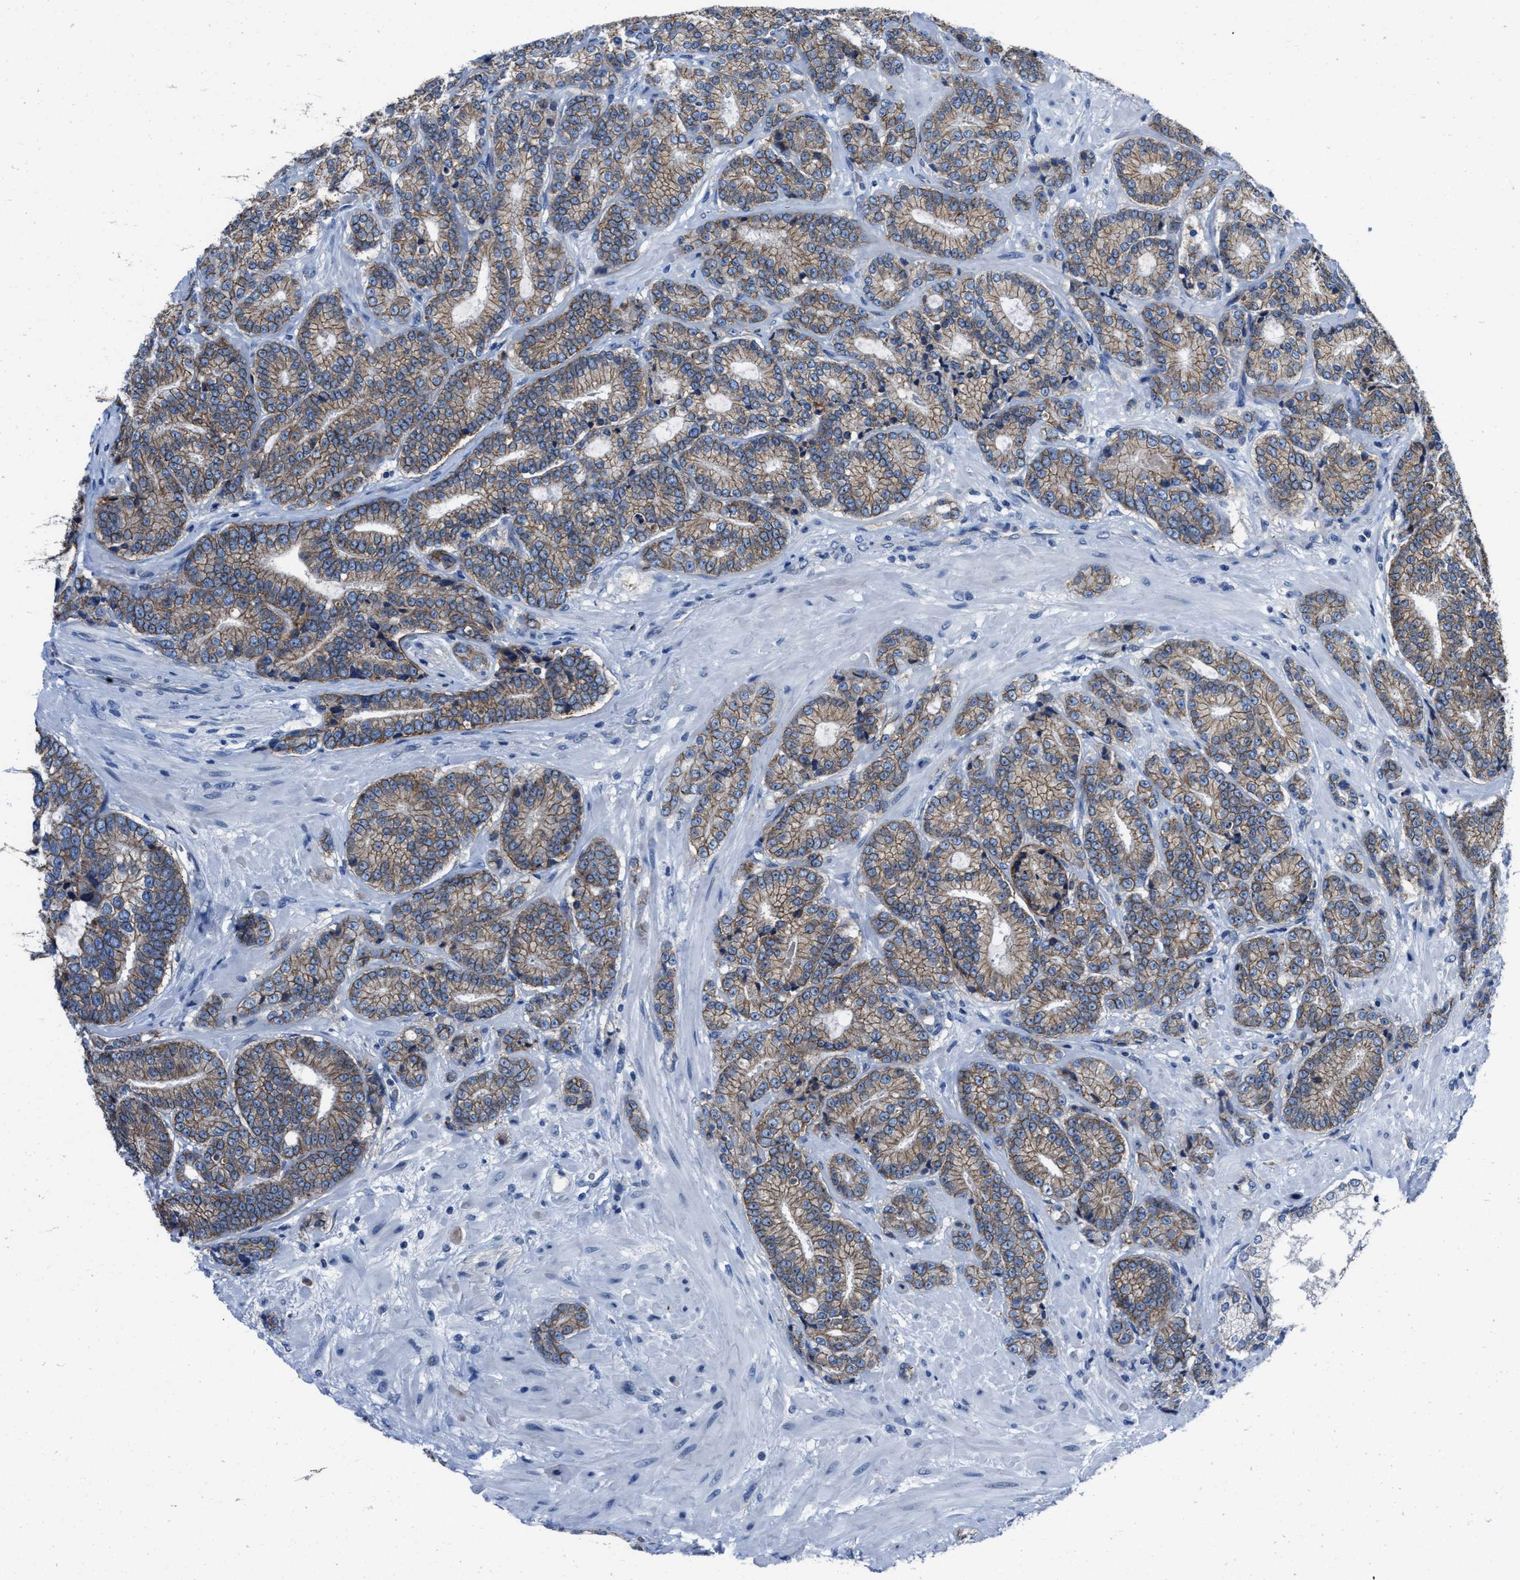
{"staining": {"intensity": "moderate", "quantity": ">75%", "location": "cytoplasmic/membranous"}, "tissue": "prostate cancer", "cell_type": "Tumor cells", "image_type": "cancer", "snomed": [{"axis": "morphology", "description": "Adenocarcinoma, High grade"}, {"axis": "topography", "description": "Prostate"}], "caption": "Brown immunohistochemical staining in human prostate cancer (adenocarcinoma (high-grade)) exhibits moderate cytoplasmic/membranous expression in approximately >75% of tumor cells.", "gene": "GHITM", "patient": {"sex": "male", "age": 61}}